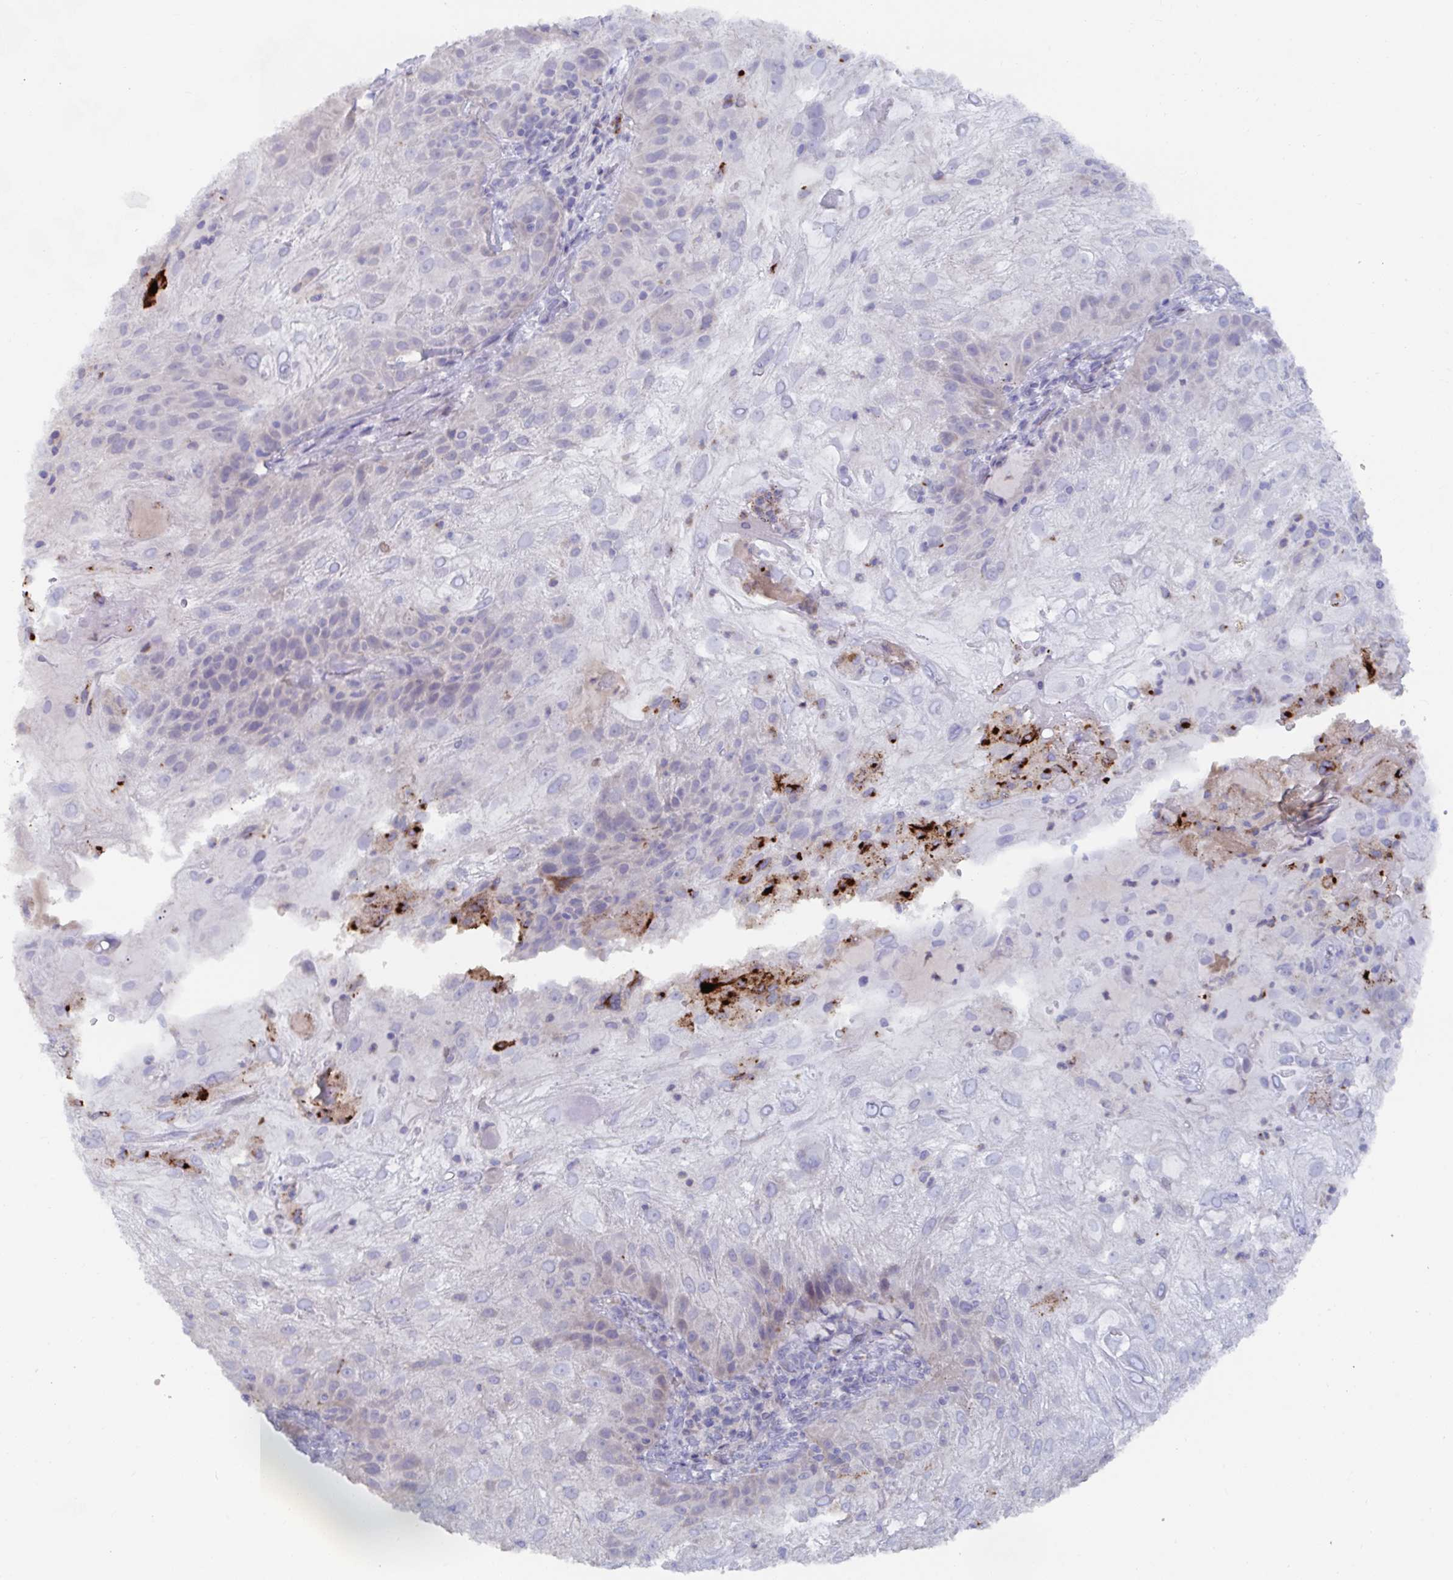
{"staining": {"intensity": "negative", "quantity": "none", "location": "none"}, "tissue": "skin cancer", "cell_type": "Tumor cells", "image_type": "cancer", "snomed": [{"axis": "morphology", "description": "Normal tissue, NOS"}, {"axis": "morphology", "description": "Squamous cell carcinoma, NOS"}, {"axis": "topography", "description": "Skin"}], "caption": "Immunohistochemistry (IHC) of squamous cell carcinoma (skin) exhibits no staining in tumor cells.", "gene": "KCNK5", "patient": {"sex": "female", "age": 83}}